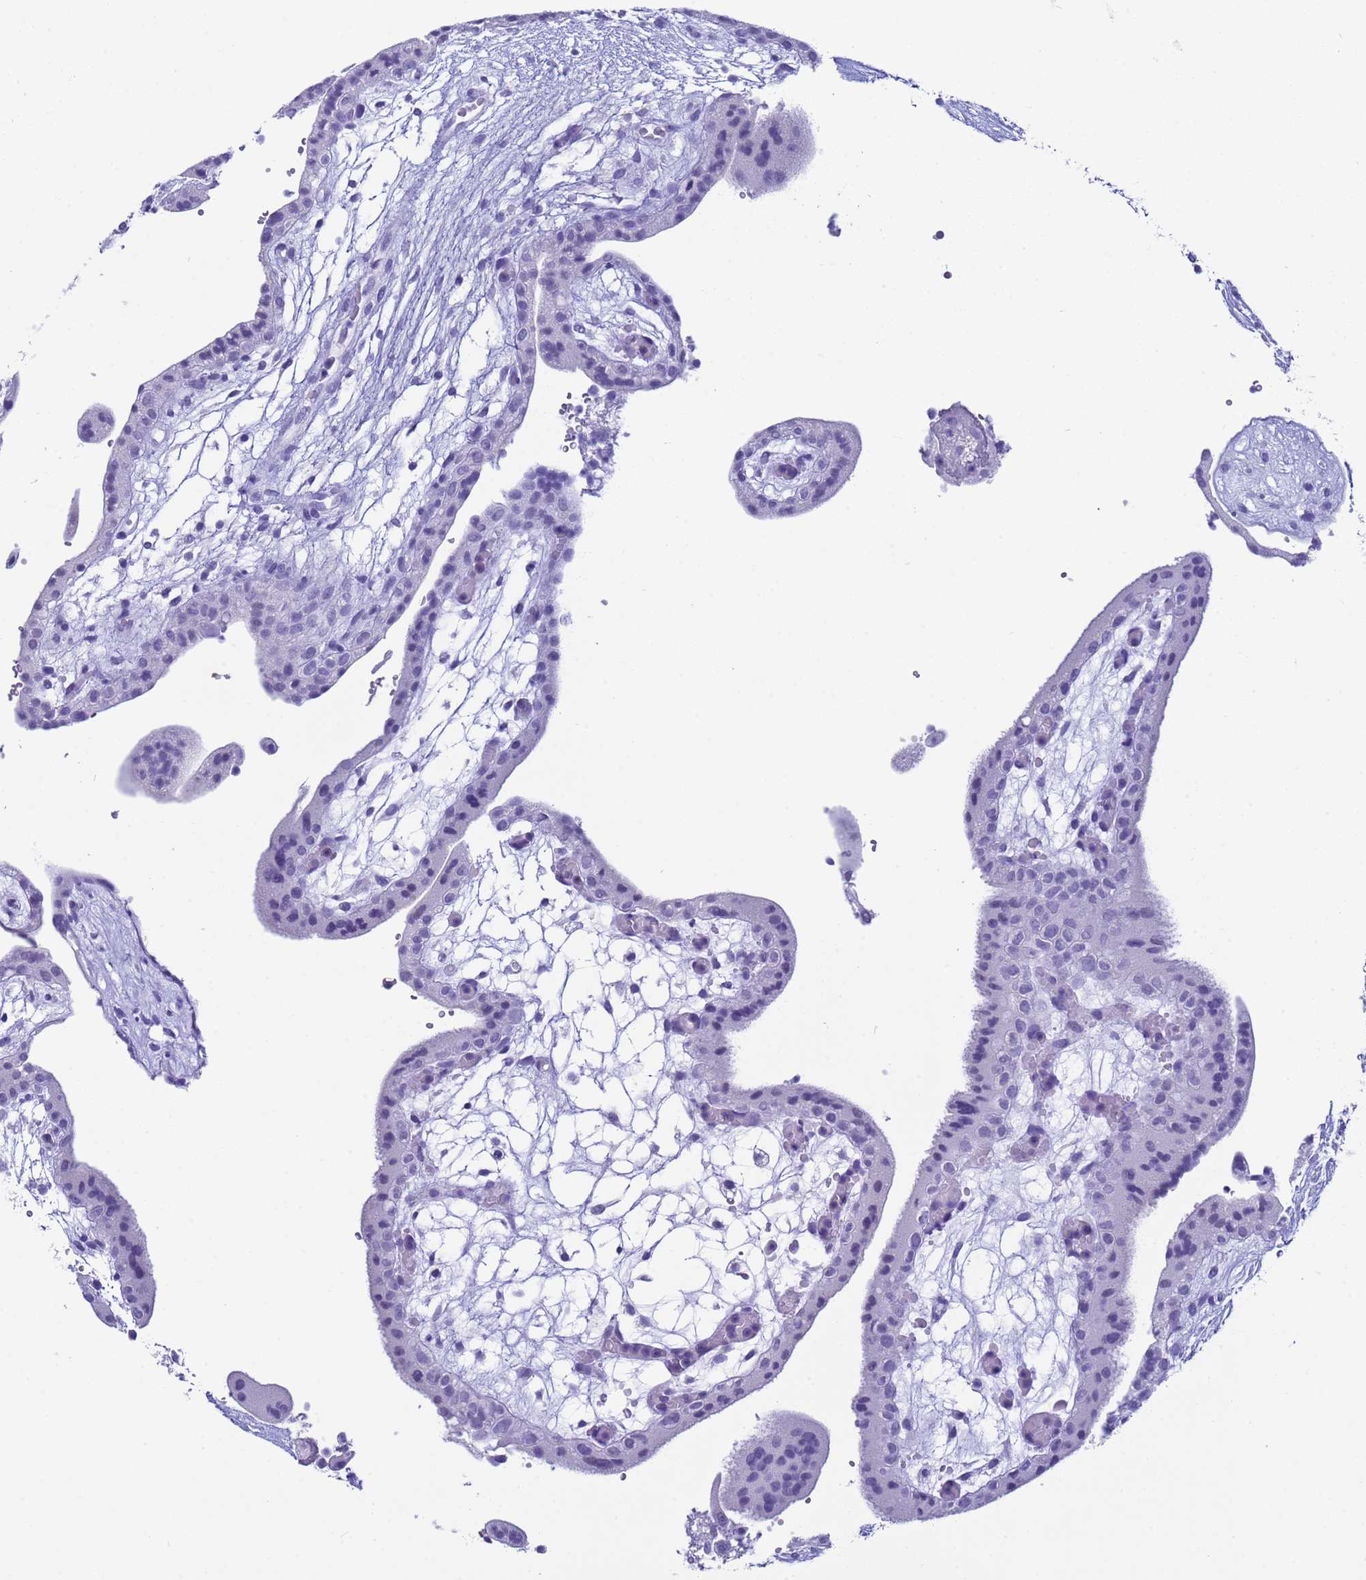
{"staining": {"intensity": "negative", "quantity": "none", "location": "none"}, "tissue": "placenta", "cell_type": "Decidual cells", "image_type": "normal", "snomed": [{"axis": "morphology", "description": "Normal tissue, NOS"}, {"axis": "topography", "description": "Placenta"}], "caption": "Immunohistochemistry photomicrograph of unremarkable human placenta stained for a protein (brown), which shows no expression in decidual cells.", "gene": "CKM", "patient": {"sex": "female", "age": 18}}